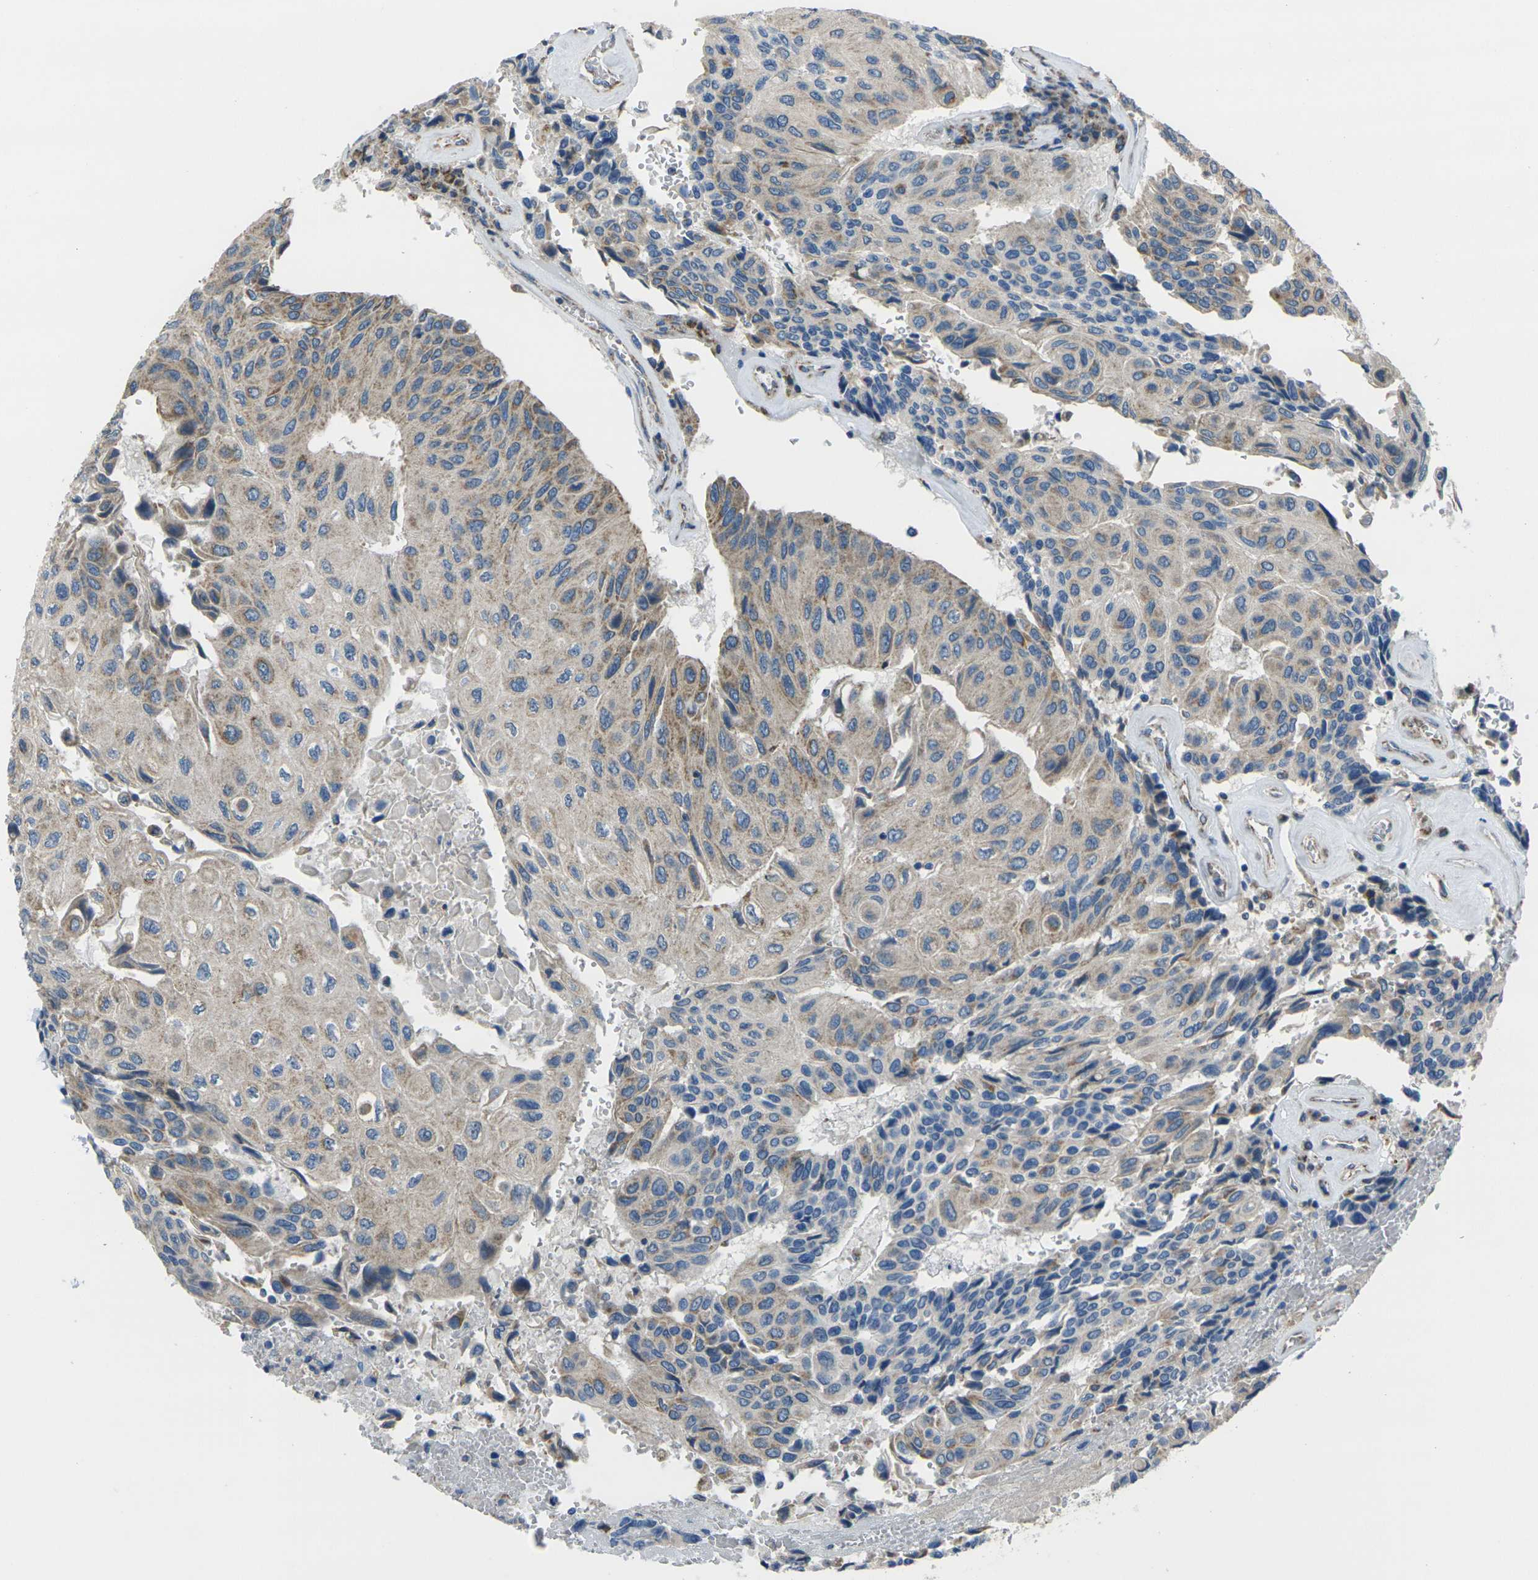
{"staining": {"intensity": "weak", "quantity": ">75%", "location": "cytoplasmic/membranous"}, "tissue": "urothelial cancer", "cell_type": "Tumor cells", "image_type": "cancer", "snomed": [{"axis": "morphology", "description": "Urothelial carcinoma, High grade"}, {"axis": "topography", "description": "Urinary bladder"}], "caption": "Urothelial cancer stained with a brown dye exhibits weak cytoplasmic/membranous positive expression in approximately >75% of tumor cells.", "gene": "TMEM120B", "patient": {"sex": "female", "age": 85}}